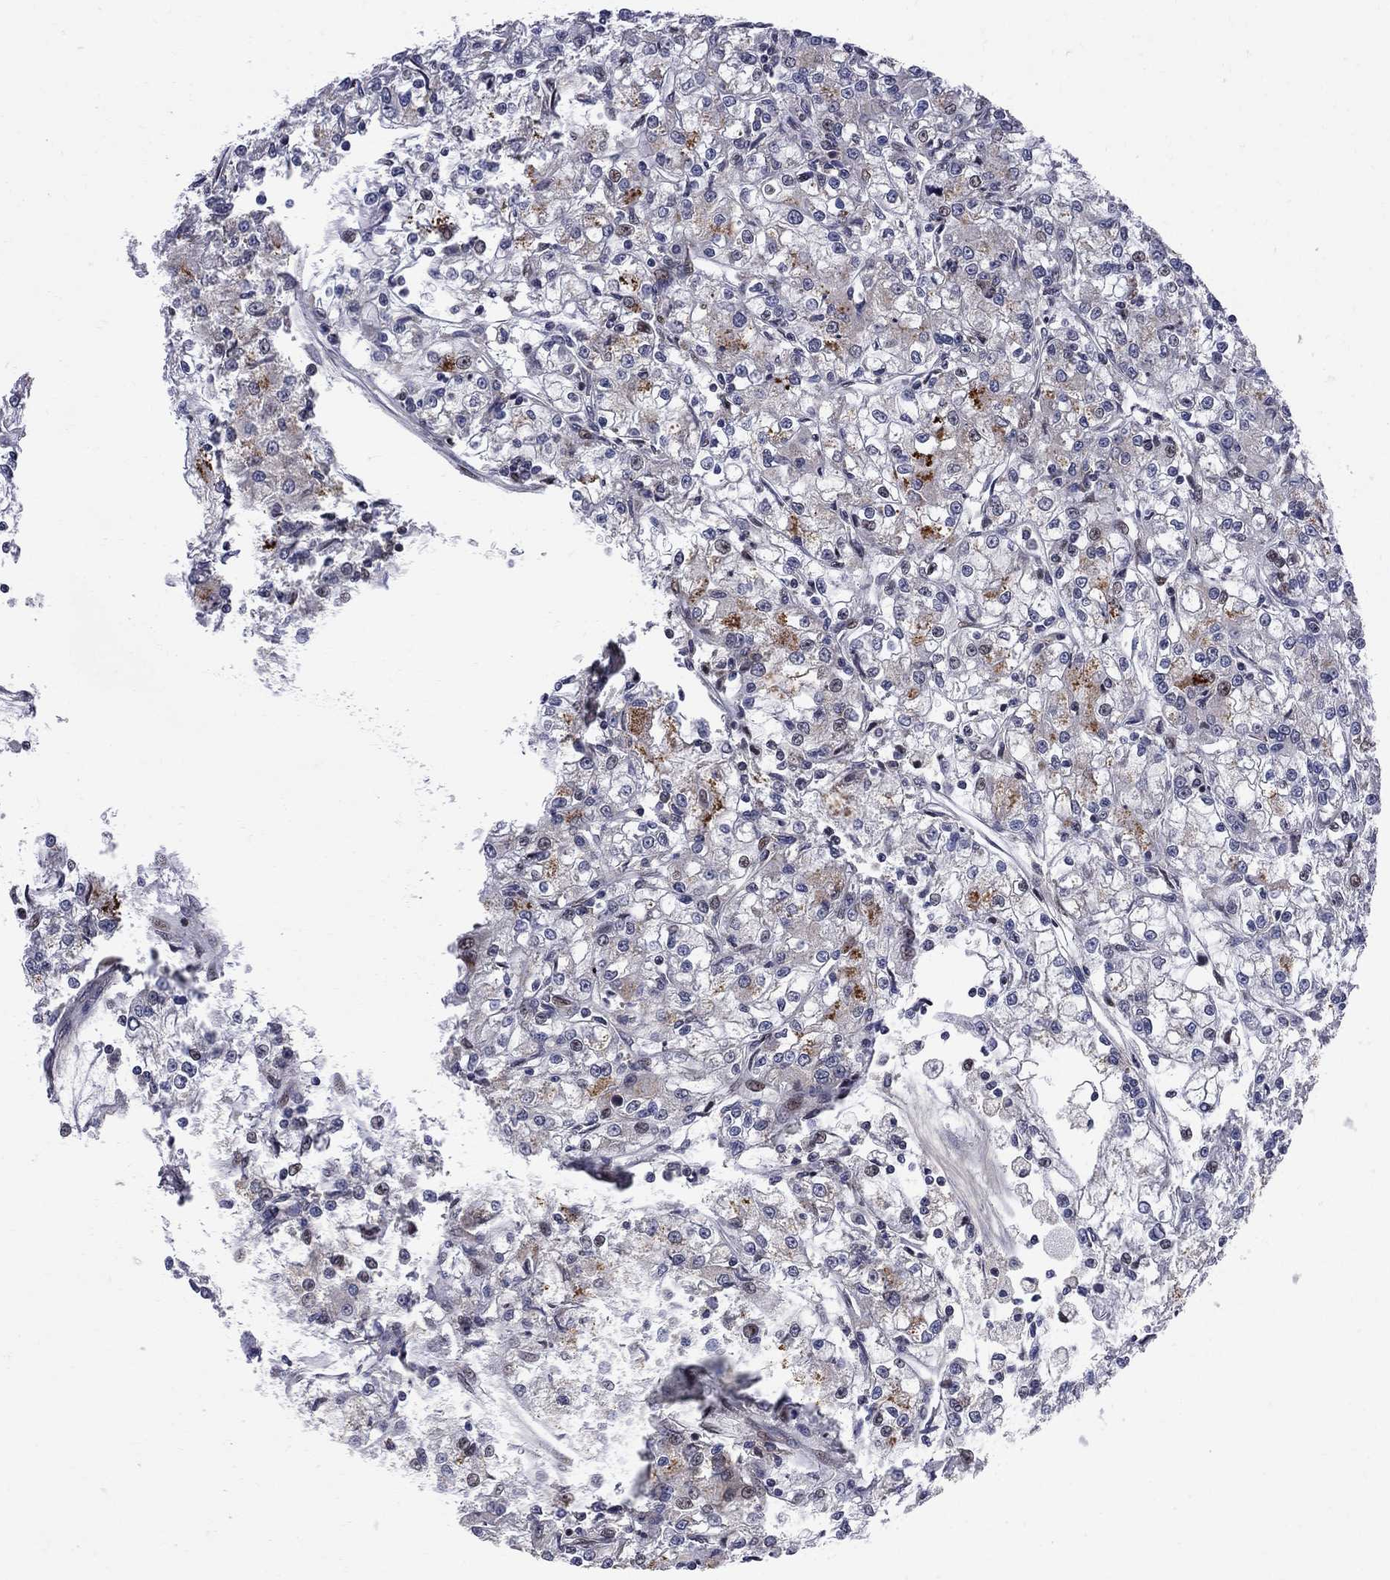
{"staining": {"intensity": "negative", "quantity": "none", "location": "none"}, "tissue": "renal cancer", "cell_type": "Tumor cells", "image_type": "cancer", "snomed": [{"axis": "morphology", "description": "Adenocarcinoma, NOS"}, {"axis": "topography", "description": "Kidney"}], "caption": "The immunohistochemistry (IHC) histopathology image has no significant expression in tumor cells of renal cancer tissue.", "gene": "CNOT11", "patient": {"sex": "female", "age": 59}}